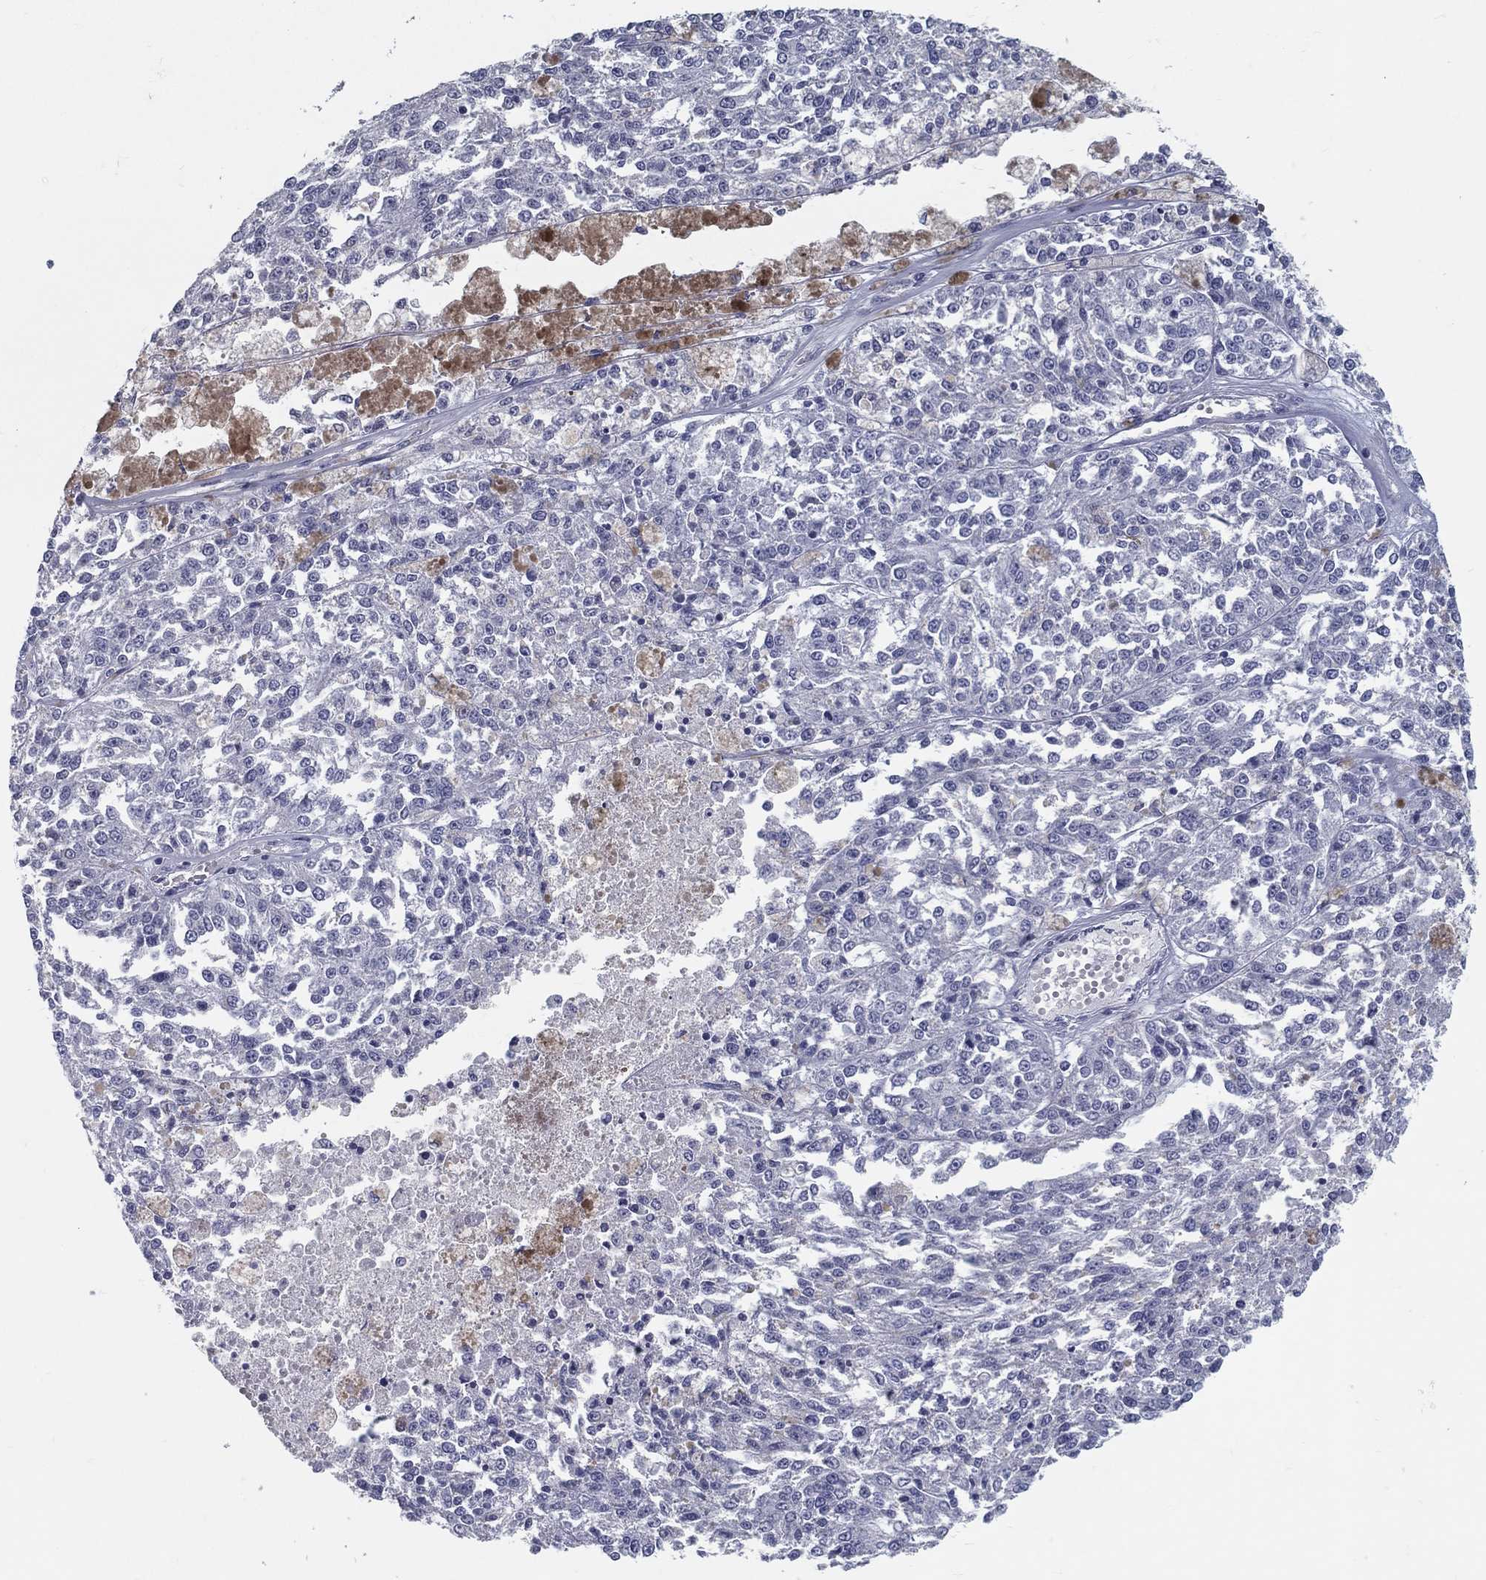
{"staining": {"intensity": "negative", "quantity": "none", "location": "none"}, "tissue": "melanoma", "cell_type": "Tumor cells", "image_type": "cancer", "snomed": [{"axis": "morphology", "description": "Malignant melanoma, Metastatic site"}, {"axis": "topography", "description": "Lymph node"}], "caption": "Melanoma stained for a protein using IHC demonstrates no staining tumor cells.", "gene": "ACE2", "patient": {"sex": "female", "age": 64}}